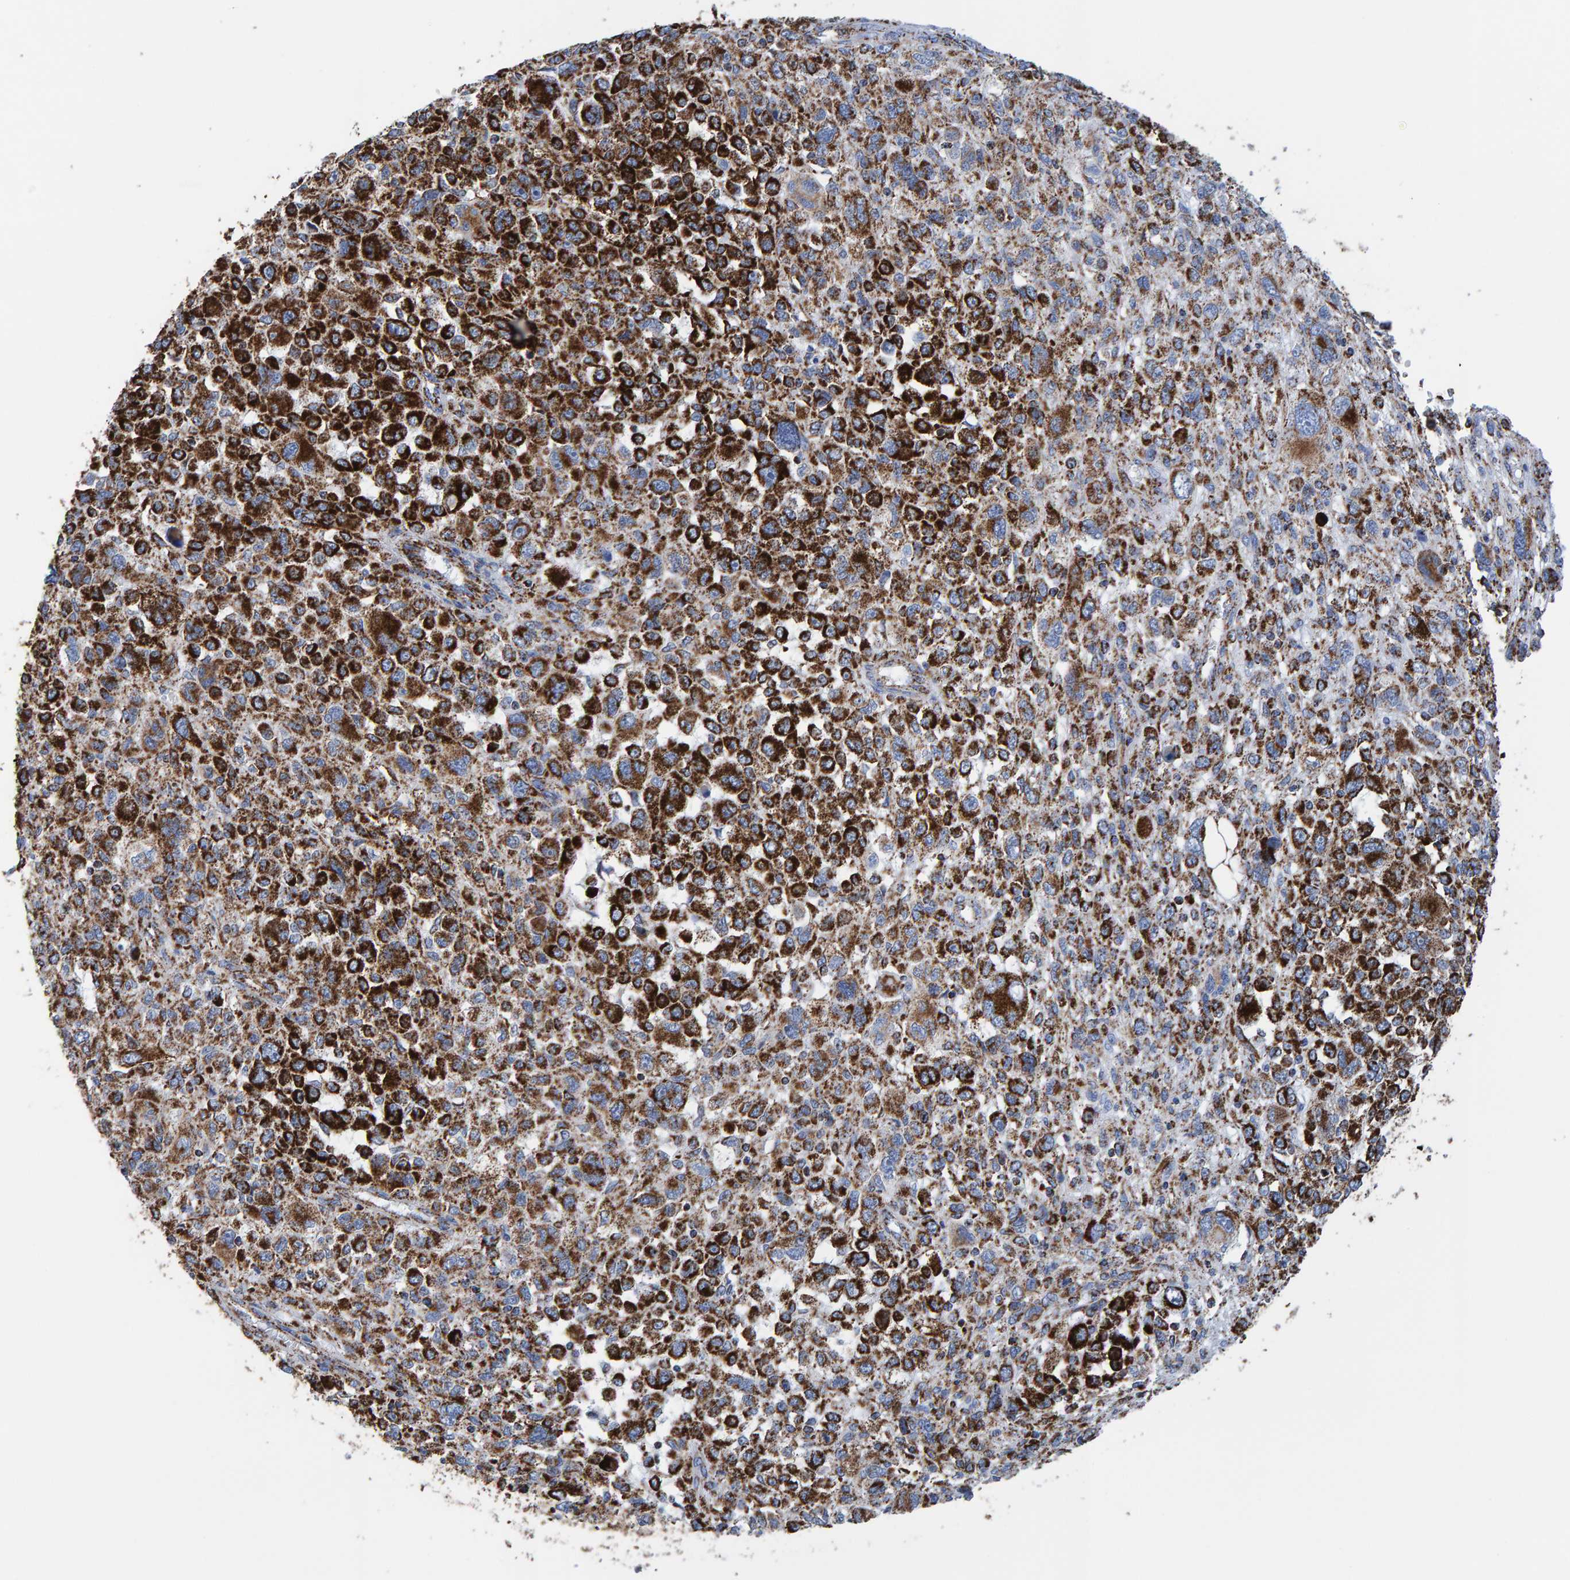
{"staining": {"intensity": "strong", "quantity": ">75%", "location": "cytoplasmic/membranous"}, "tissue": "melanoma", "cell_type": "Tumor cells", "image_type": "cancer", "snomed": [{"axis": "morphology", "description": "Malignant melanoma, NOS"}, {"axis": "topography", "description": "Skin"}], "caption": "A high-resolution image shows immunohistochemistry staining of malignant melanoma, which shows strong cytoplasmic/membranous staining in approximately >75% of tumor cells. (brown staining indicates protein expression, while blue staining denotes nuclei).", "gene": "ENSG00000262660", "patient": {"sex": "female", "age": 55}}